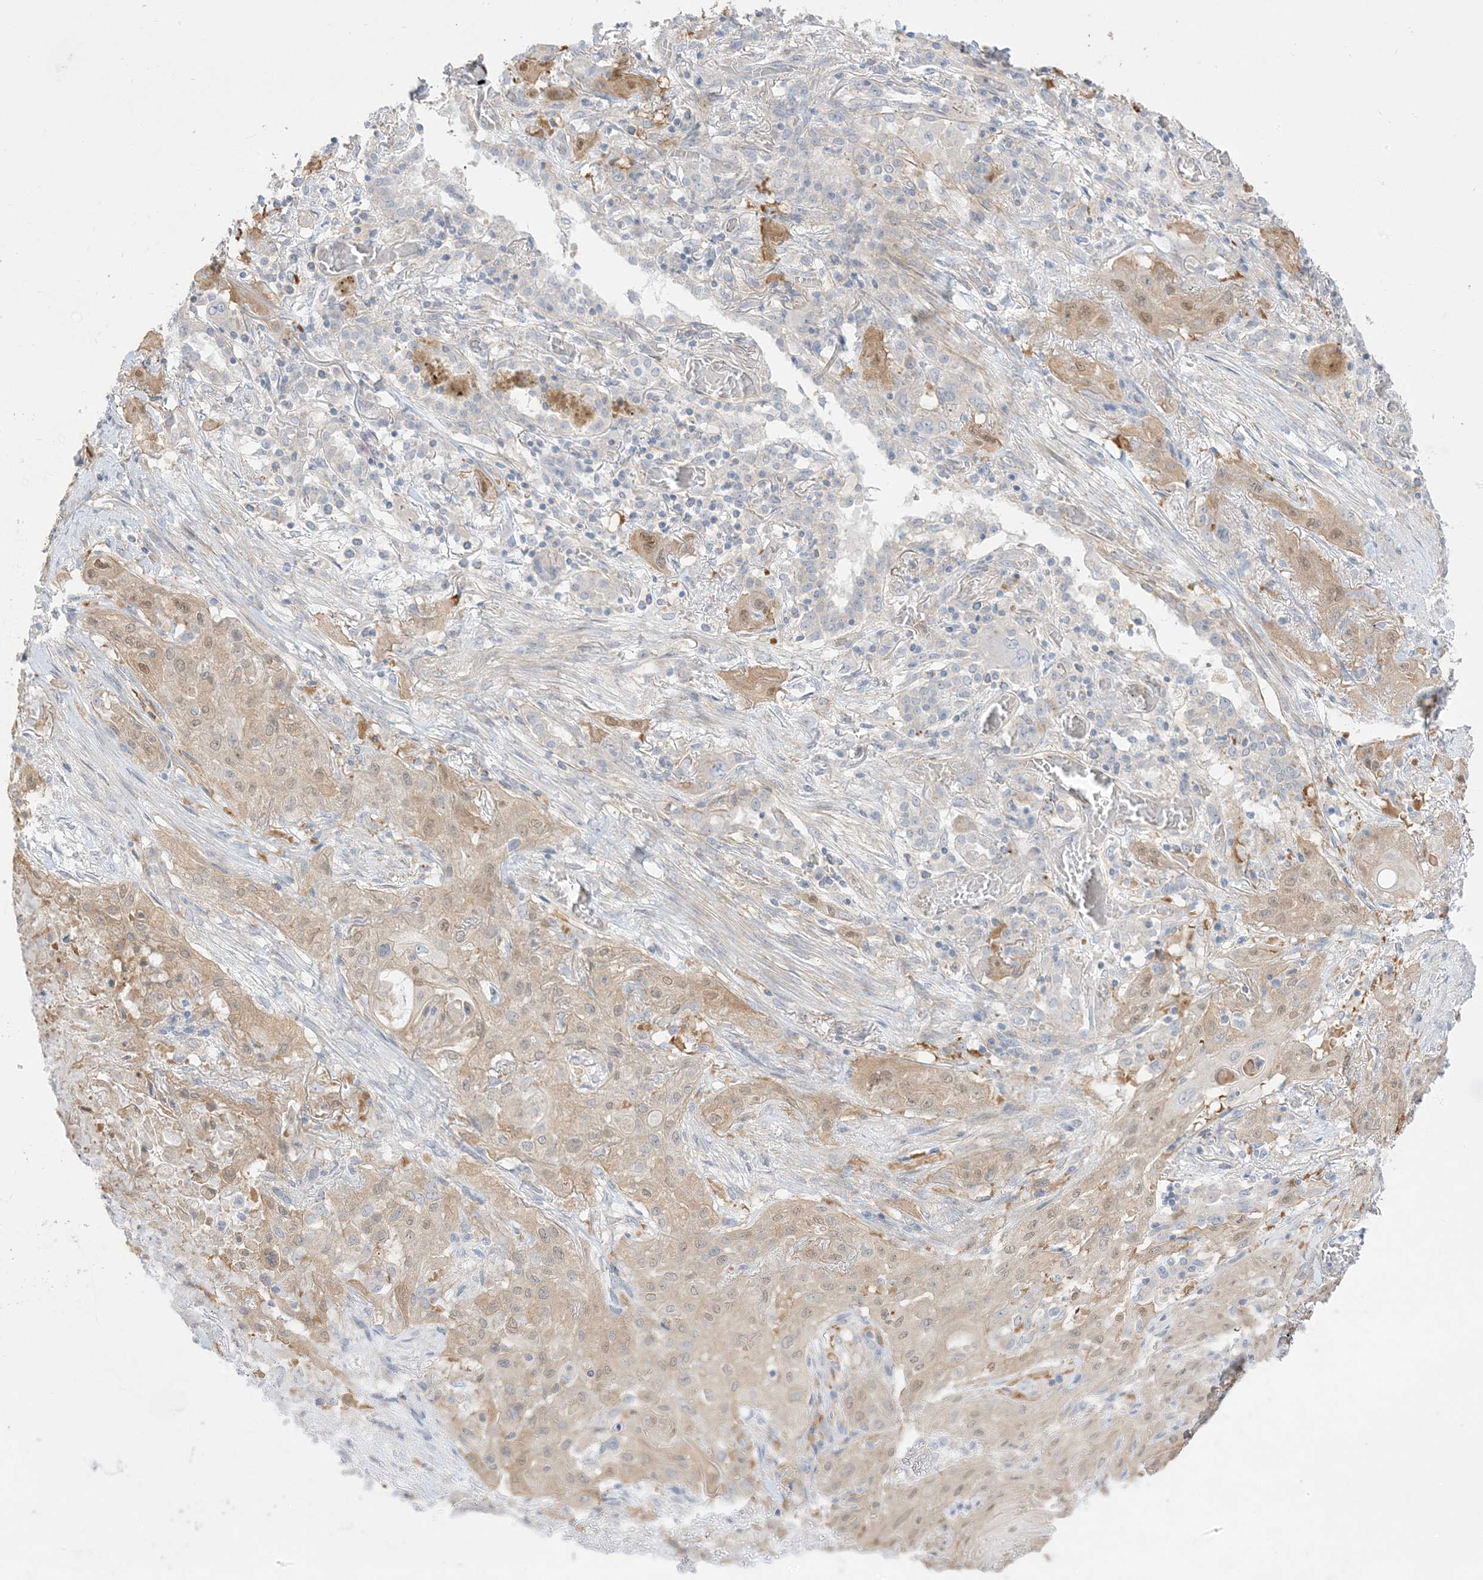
{"staining": {"intensity": "weak", "quantity": "25%-75%", "location": "cytoplasmic/membranous"}, "tissue": "lung cancer", "cell_type": "Tumor cells", "image_type": "cancer", "snomed": [{"axis": "morphology", "description": "Squamous cell carcinoma, NOS"}, {"axis": "topography", "description": "Lung"}], "caption": "IHC photomicrograph of human lung cancer (squamous cell carcinoma) stained for a protein (brown), which demonstrates low levels of weak cytoplasmic/membranous staining in approximately 25%-75% of tumor cells.", "gene": "ARHGEF9", "patient": {"sex": "female", "age": 47}}